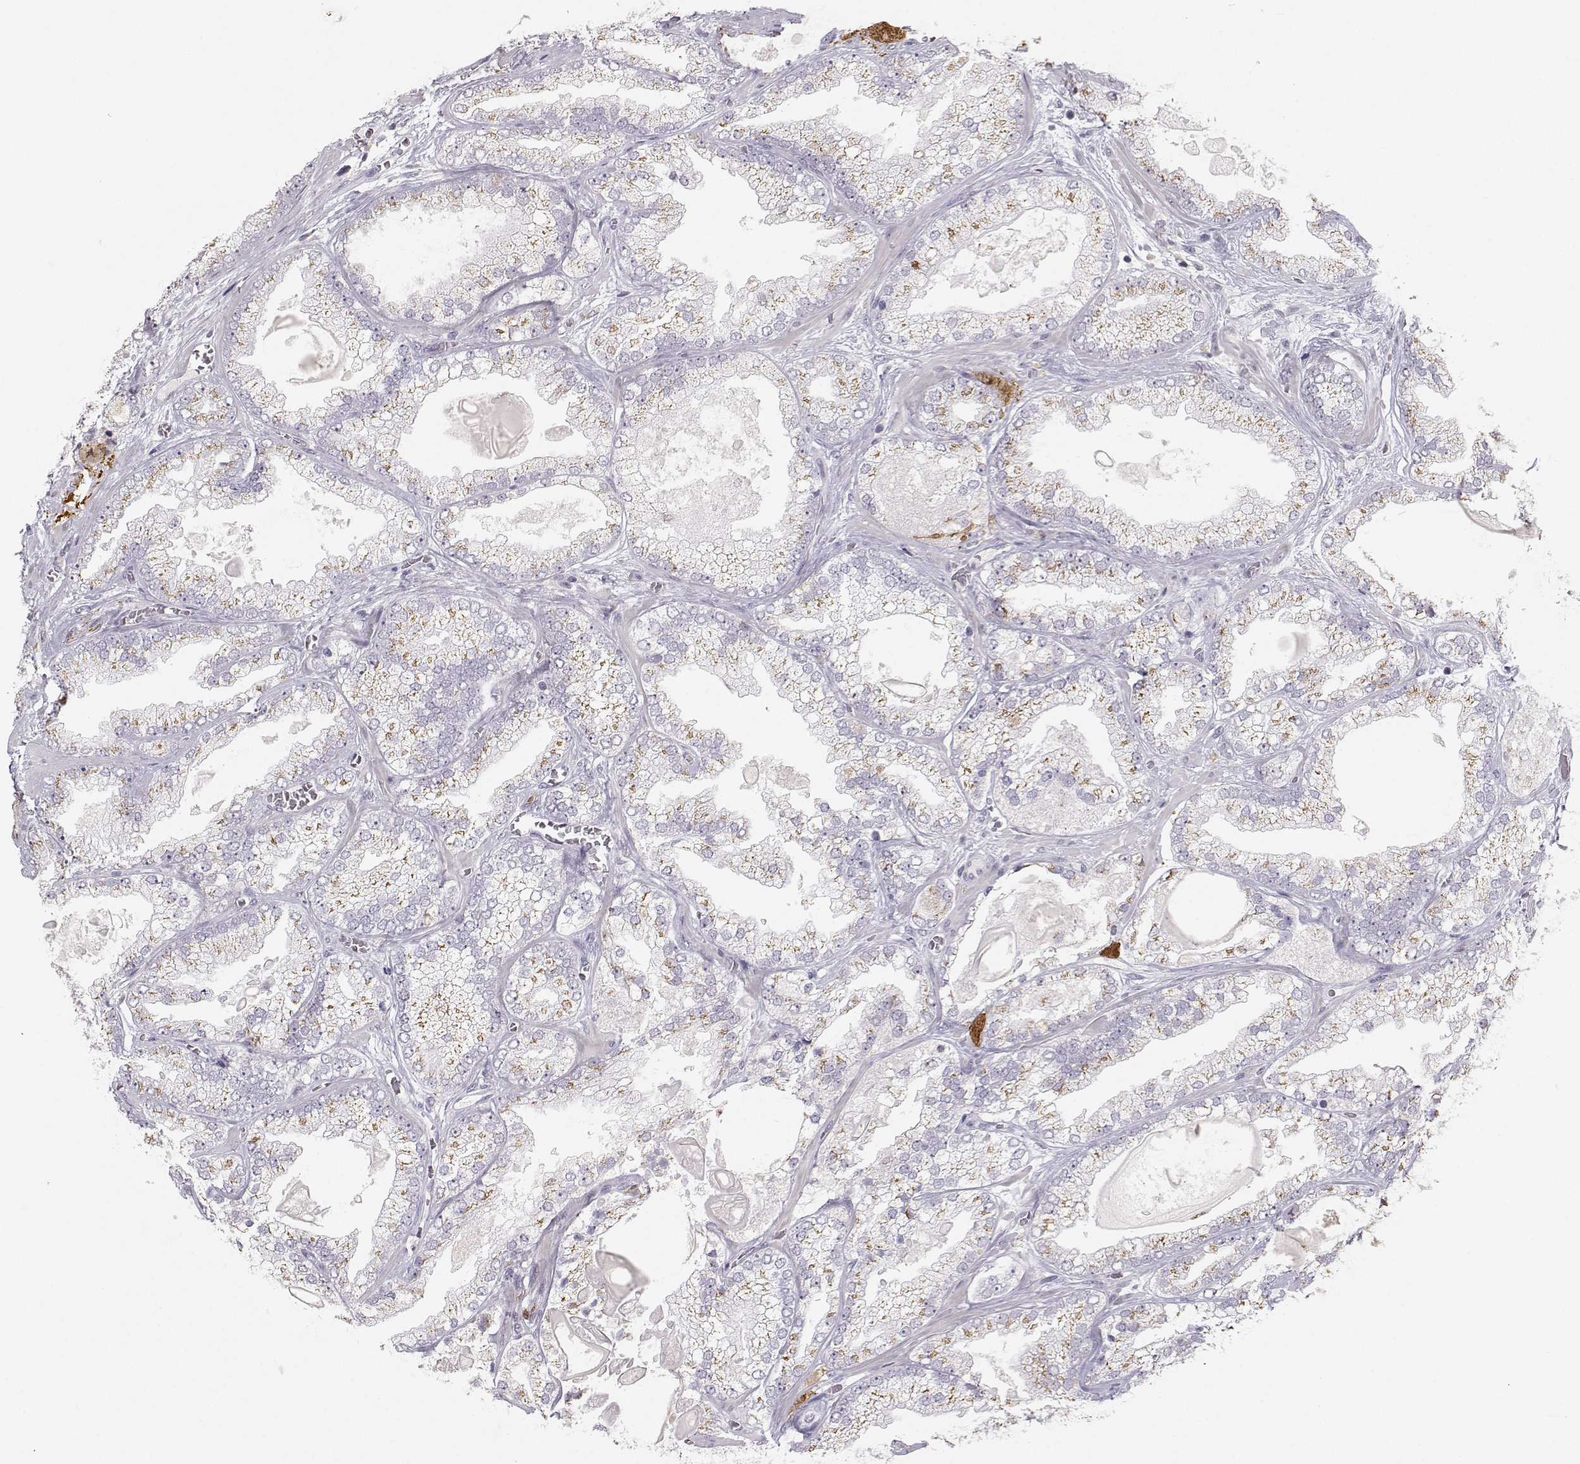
{"staining": {"intensity": "moderate", "quantity": "25%-75%", "location": "cytoplasmic/membranous"}, "tissue": "prostate cancer", "cell_type": "Tumor cells", "image_type": "cancer", "snomed": [{"axis": "morphology", "description": "Adenocarcinoma, Low grade"}, {"axis": "topography", "description": "Prostate"}], "caption": "Prostate cancer (low-grade adenocarcinoma) stained with DAB (3,3'-diaminobenzidine) IHC exhibits medium levels of moderate cytoplasmic/membranous staining in approximately 25%-75% of tumor cells. (DAB (3,3'-diaminobenzidine) IHC with brightfield microscopy, high magnification).", "gene": "HTR7", "patient": {"sex": "male", "age": 57}}